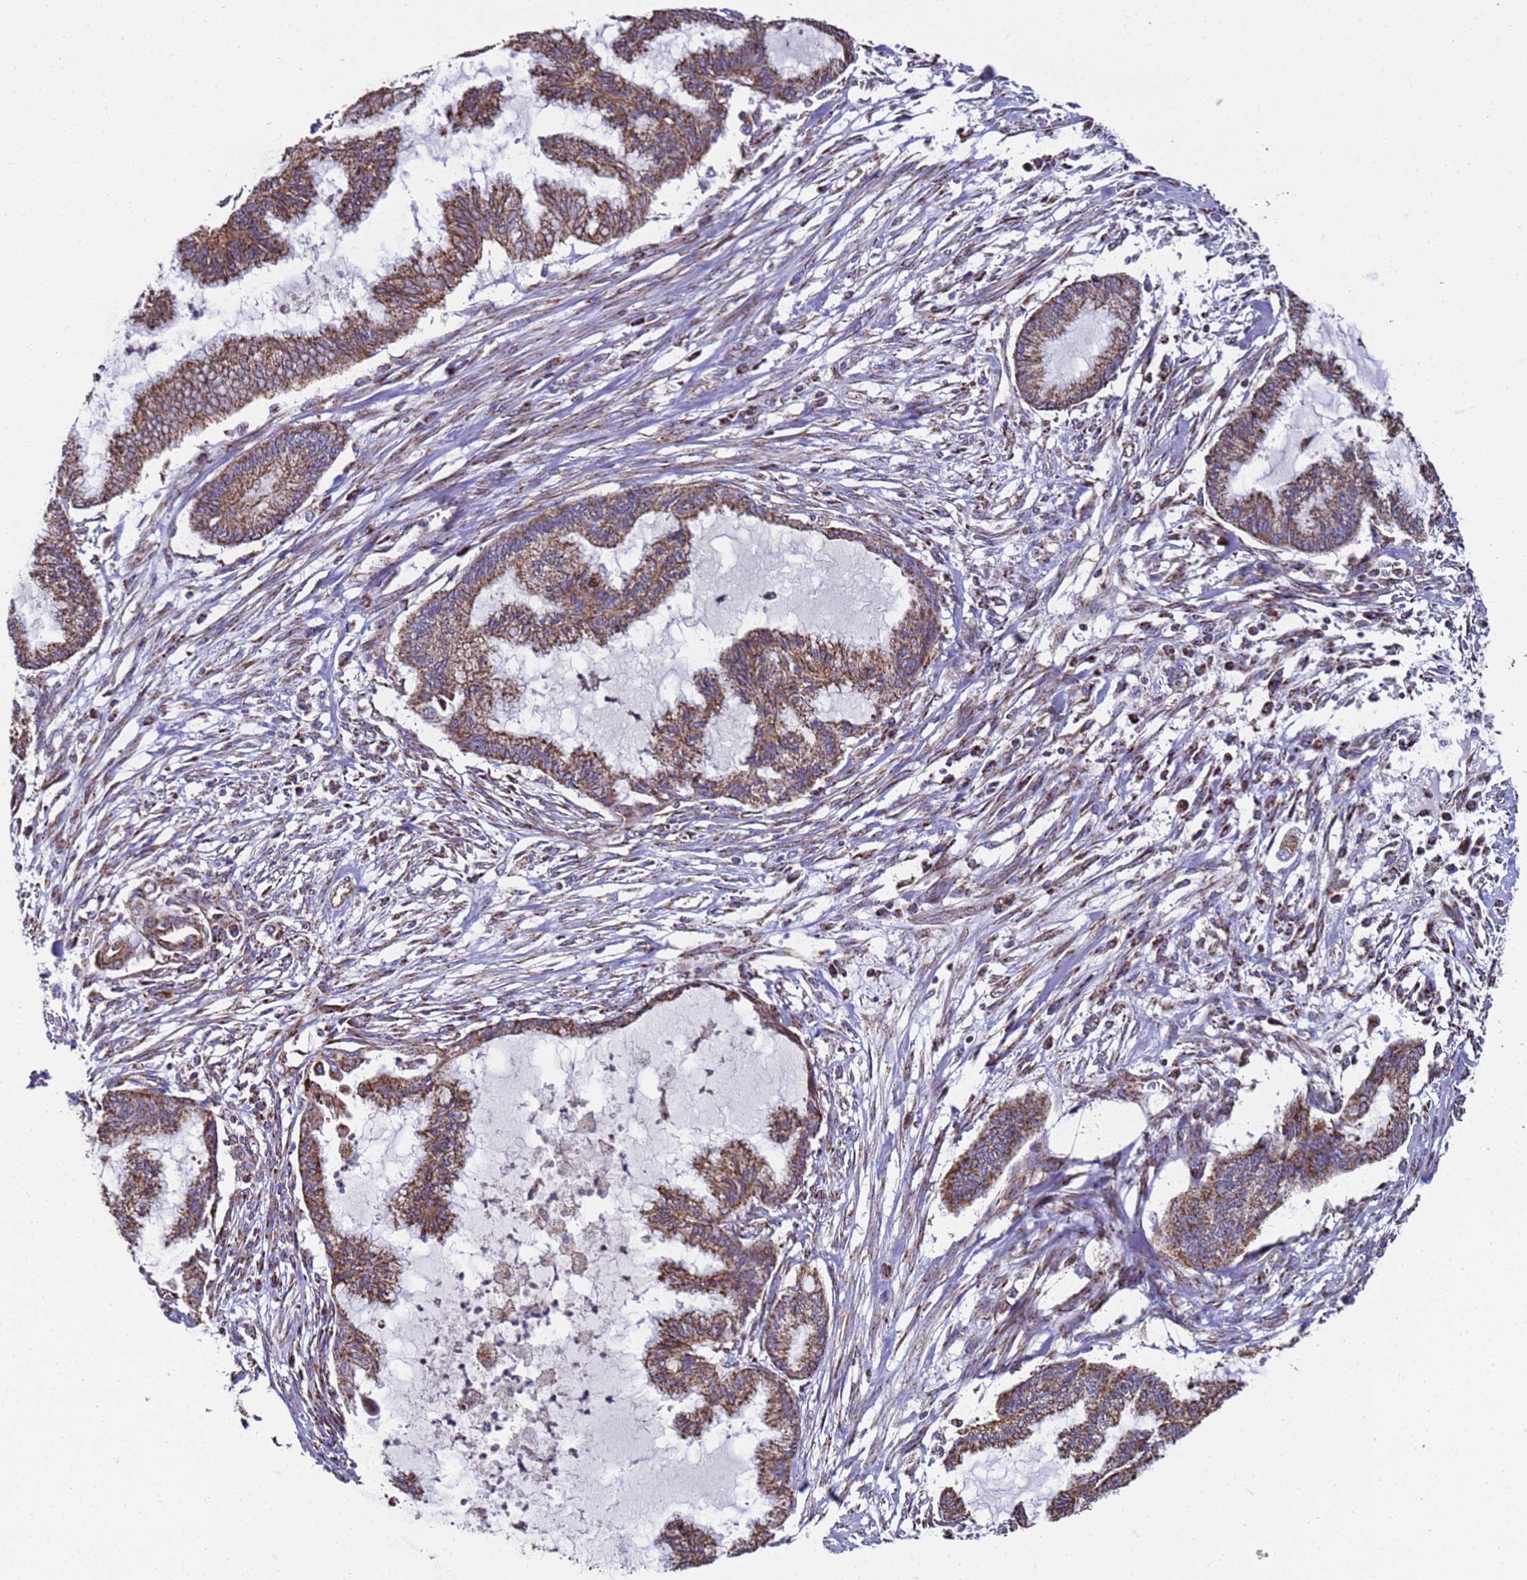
{"staining": {"intensity": "moderate", "quantity": ">75%", "location": "cytoplasmic/membranous"}, "tissue": "endometrial cancer", "cell_type": "Tumor cells", "image_type": "cancer", "snomed": [{"axis": "morphology", "description": "Adenocarcinoma, NOS"}, {"axis": "topography", "description": "Endometrium"}], "caption": "Protein positivity by IHC exhibits moderate cytoplasmic/membranous expression in about >75% of tumor cells in endometrial cancer (adenocarcinoma).", "gene": "MRPS12", "patient": {"sex": "female", "age": 86}}